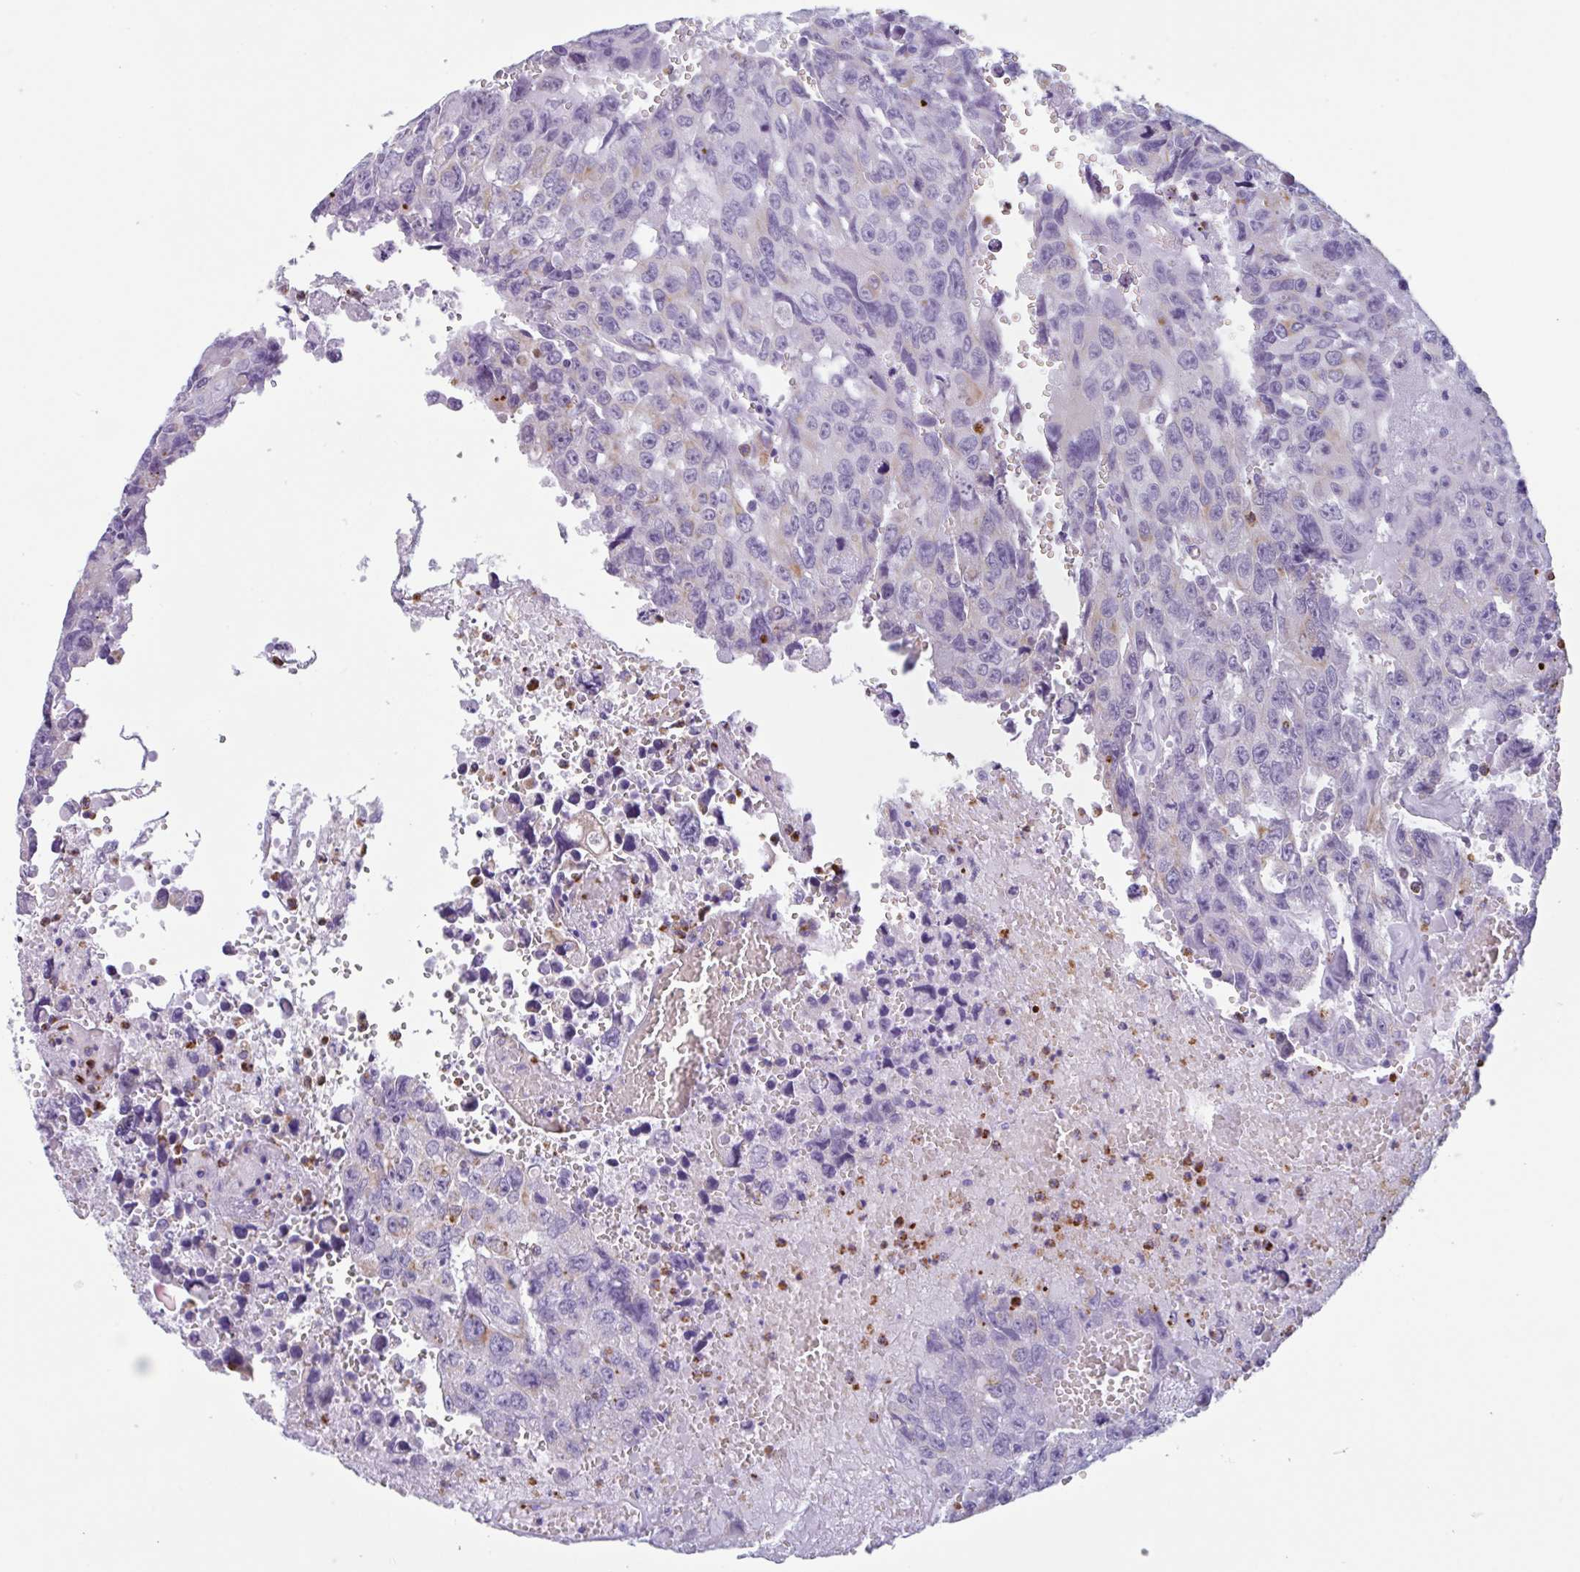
{"staining": {"intensity": "moderate", "quantity": "<25%", "location": "cytoplasmic/membranous"}, "tissue": "testis cancer", "cell_type": "Tumor cells", "image_type": "cancer", "snomed": [{"axis": "morphology", "description": "Seminoma, NOS"}, {"axis": "topography", "description": "Testis"}], "caption": "Testis cancer stained with a brown dye exhibits moderate cytoplasmic/membranous positive expression in approximately <25% of tumor cells.", "gene": "DTWD2", "patient": {"sex": "male", "age": 26}}